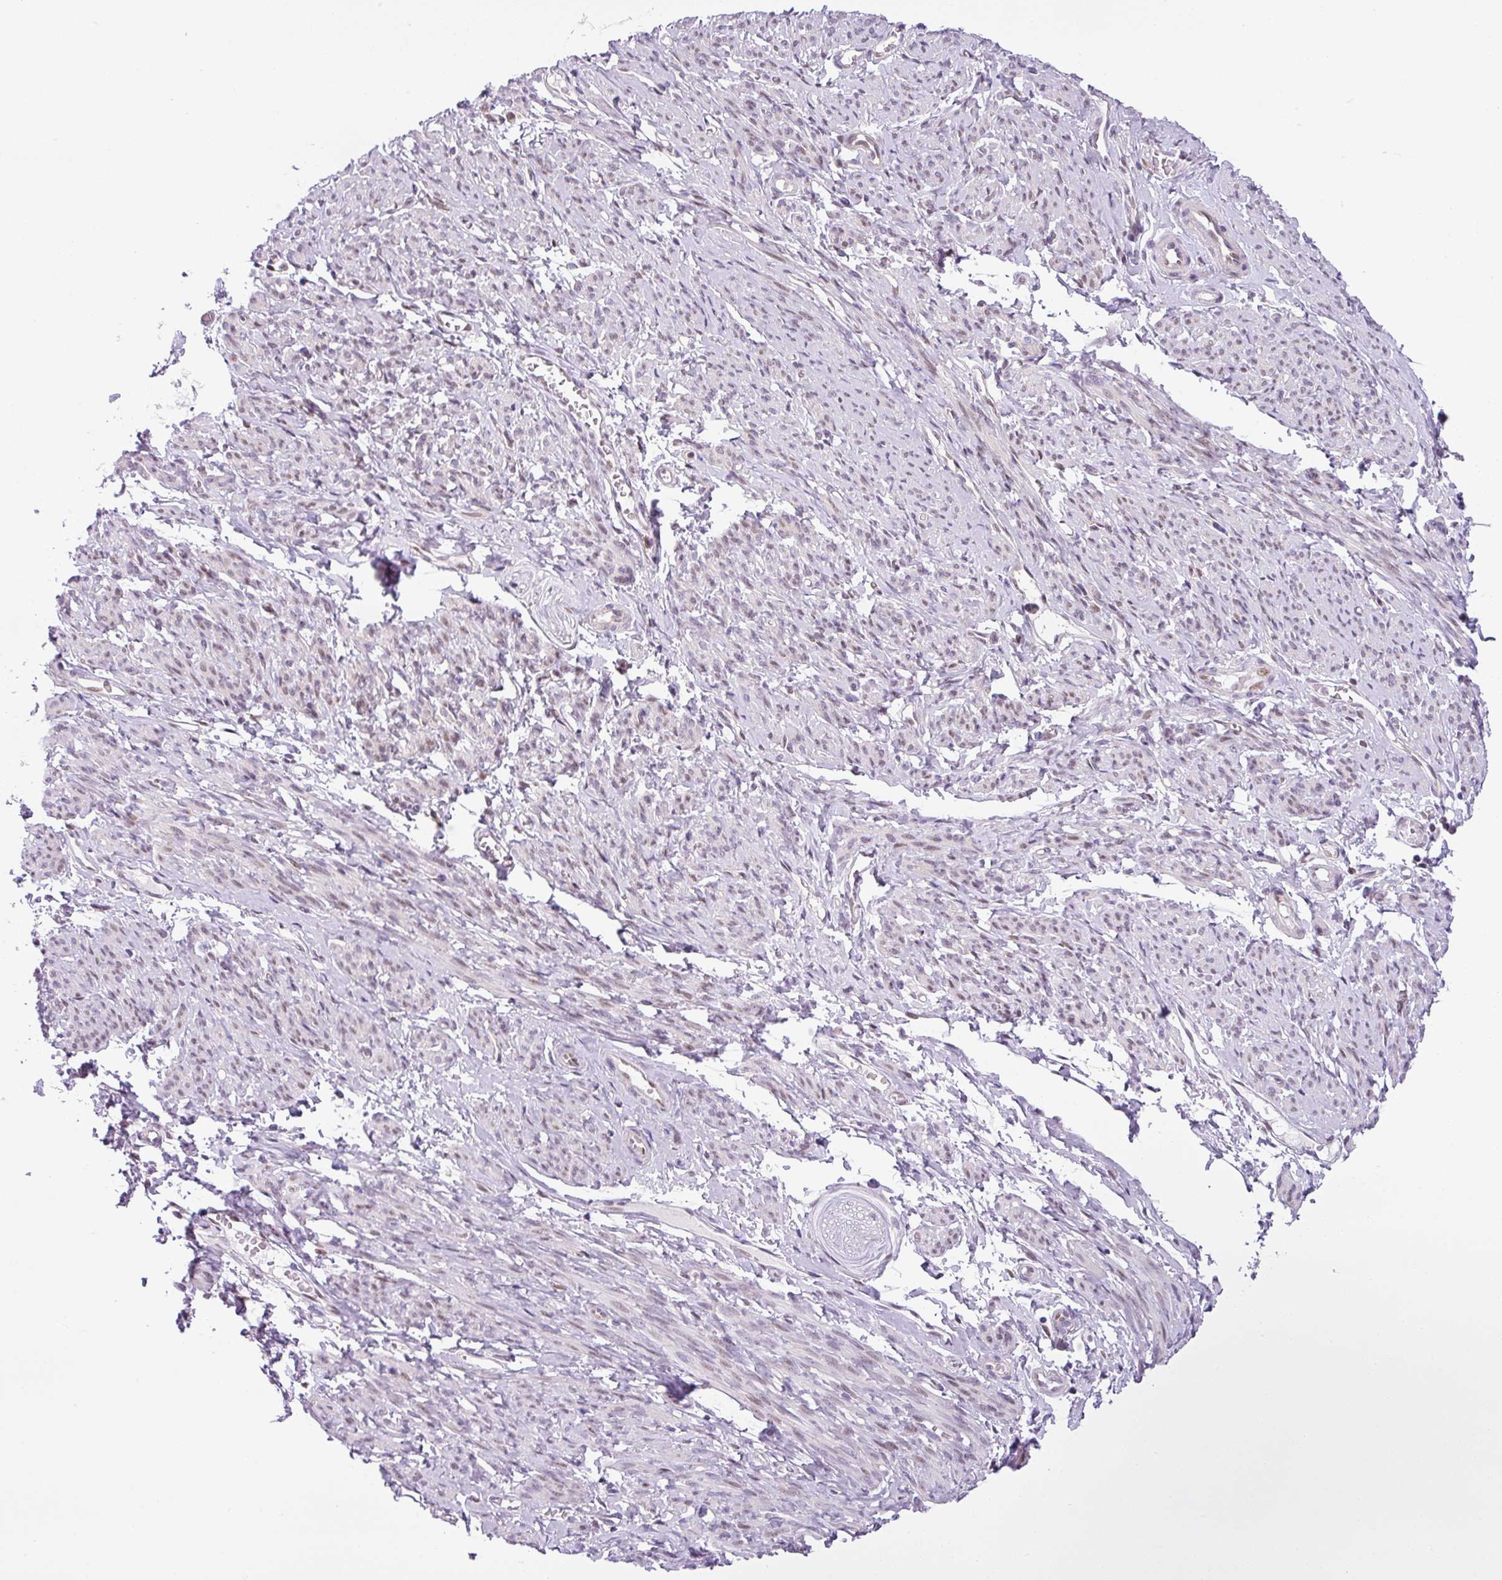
{"staining": {"intensity": "weak", "quantity": "25%-75%", "location": "nuclear"}, "tissue": "smooth muscle", "cell_type": "Smooth muscle cells", "image_type": "normal", "snomed": [{"axis": "morphology", "description": "Normal tissue, NOS"}, {"axis": "topography", "description": "Smooth muscle"}], "caption": "Immunohistochemical staining of normal smooth muscle displays 25%-75% levels of weak nuclear protein positivity in about 25%-75% of smooth muscle cells.", "gene": "NDUFB2", "patient": {"sex": "female", "age": 65}}